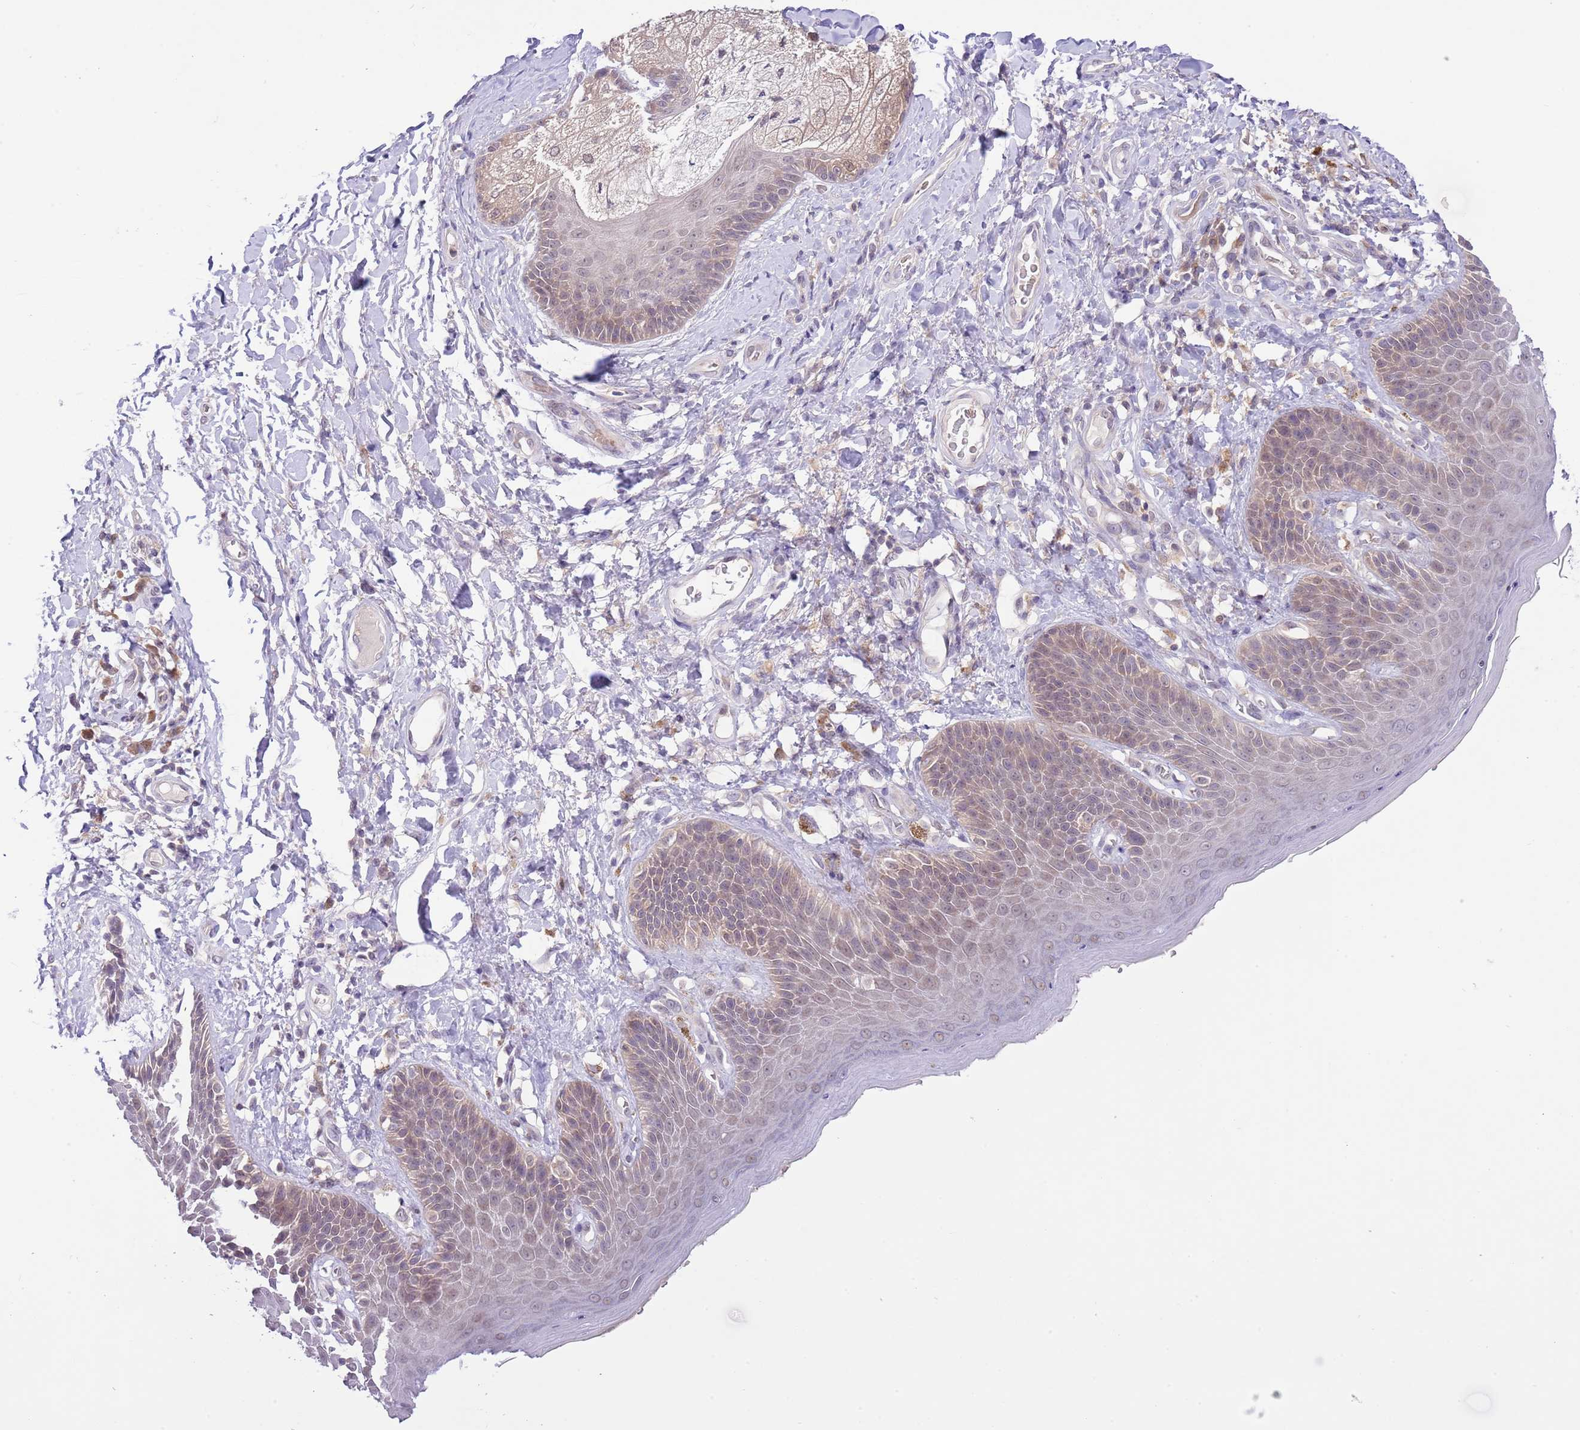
{"staining": {"intensity": "moderate", "quantity": "<25%", "location": "cytoplasmic/membranous,nuclear"}, "tissue": "skin", "cell_type": "Epidermal cells", "image_type": "normal", "snomed": [{"axis": "morphology", "description": "Normal tissue, NOS"}, {"axis": "topography", "description": "Anal"}], "caption": "Immunohistochemistry (IHC) staining of benign skin, which displays low levels of moderate cytoplasmic/membranous,nuclear staining in approximately <25% of epidermal cells indicating moderate cytoplasmic/membranous,nuclear protein positivity. The staining was performed using DAB (3,3'-diaminobenzidine) (brown) for protein detection and nuclei were counterstained in hematoxylin (blue).", "gene": "GALK2", "patient": {"sex": "female", "age": 89}}